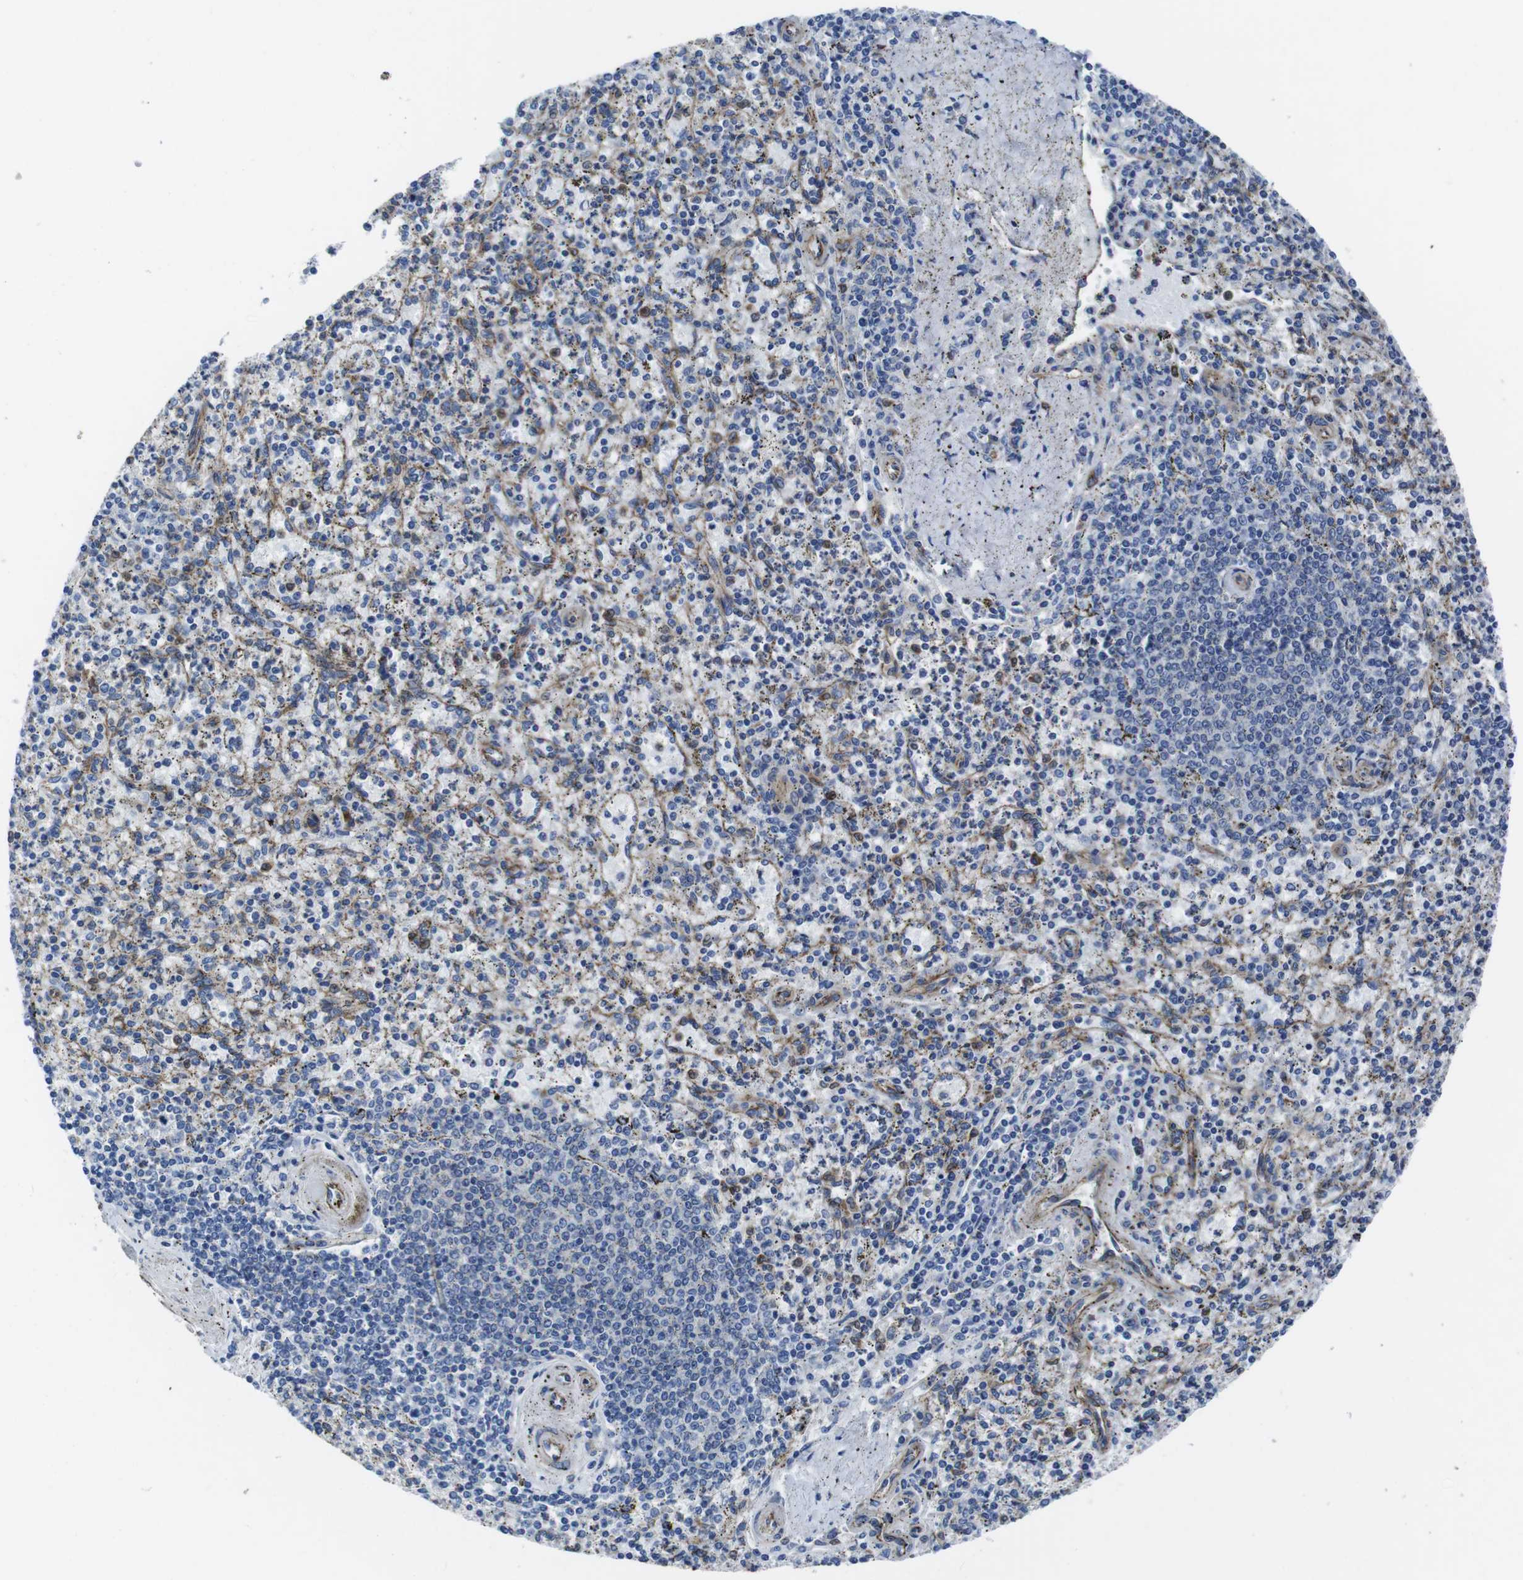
{"staining": {"intensity": "moderate", "quantity": "<25%", "location": "cytoplasmic/membranous"}, "tissue": "spleen", "cell_type": "Cells in red pulp", "image_type": "normal", "snomed": [{"axis": "morphology", "description": "Normal tissue, NOS"}, {"axis": "topography", "description": "Spleen"}], "caption": "Protein expression analysis of benign spleen demonstrates moderate cytoplasmic/membranous positivity in approximately <25% of cells in red pulp.", "gene": "NUMB", "patient": {"sex": "male", "age": 72}}